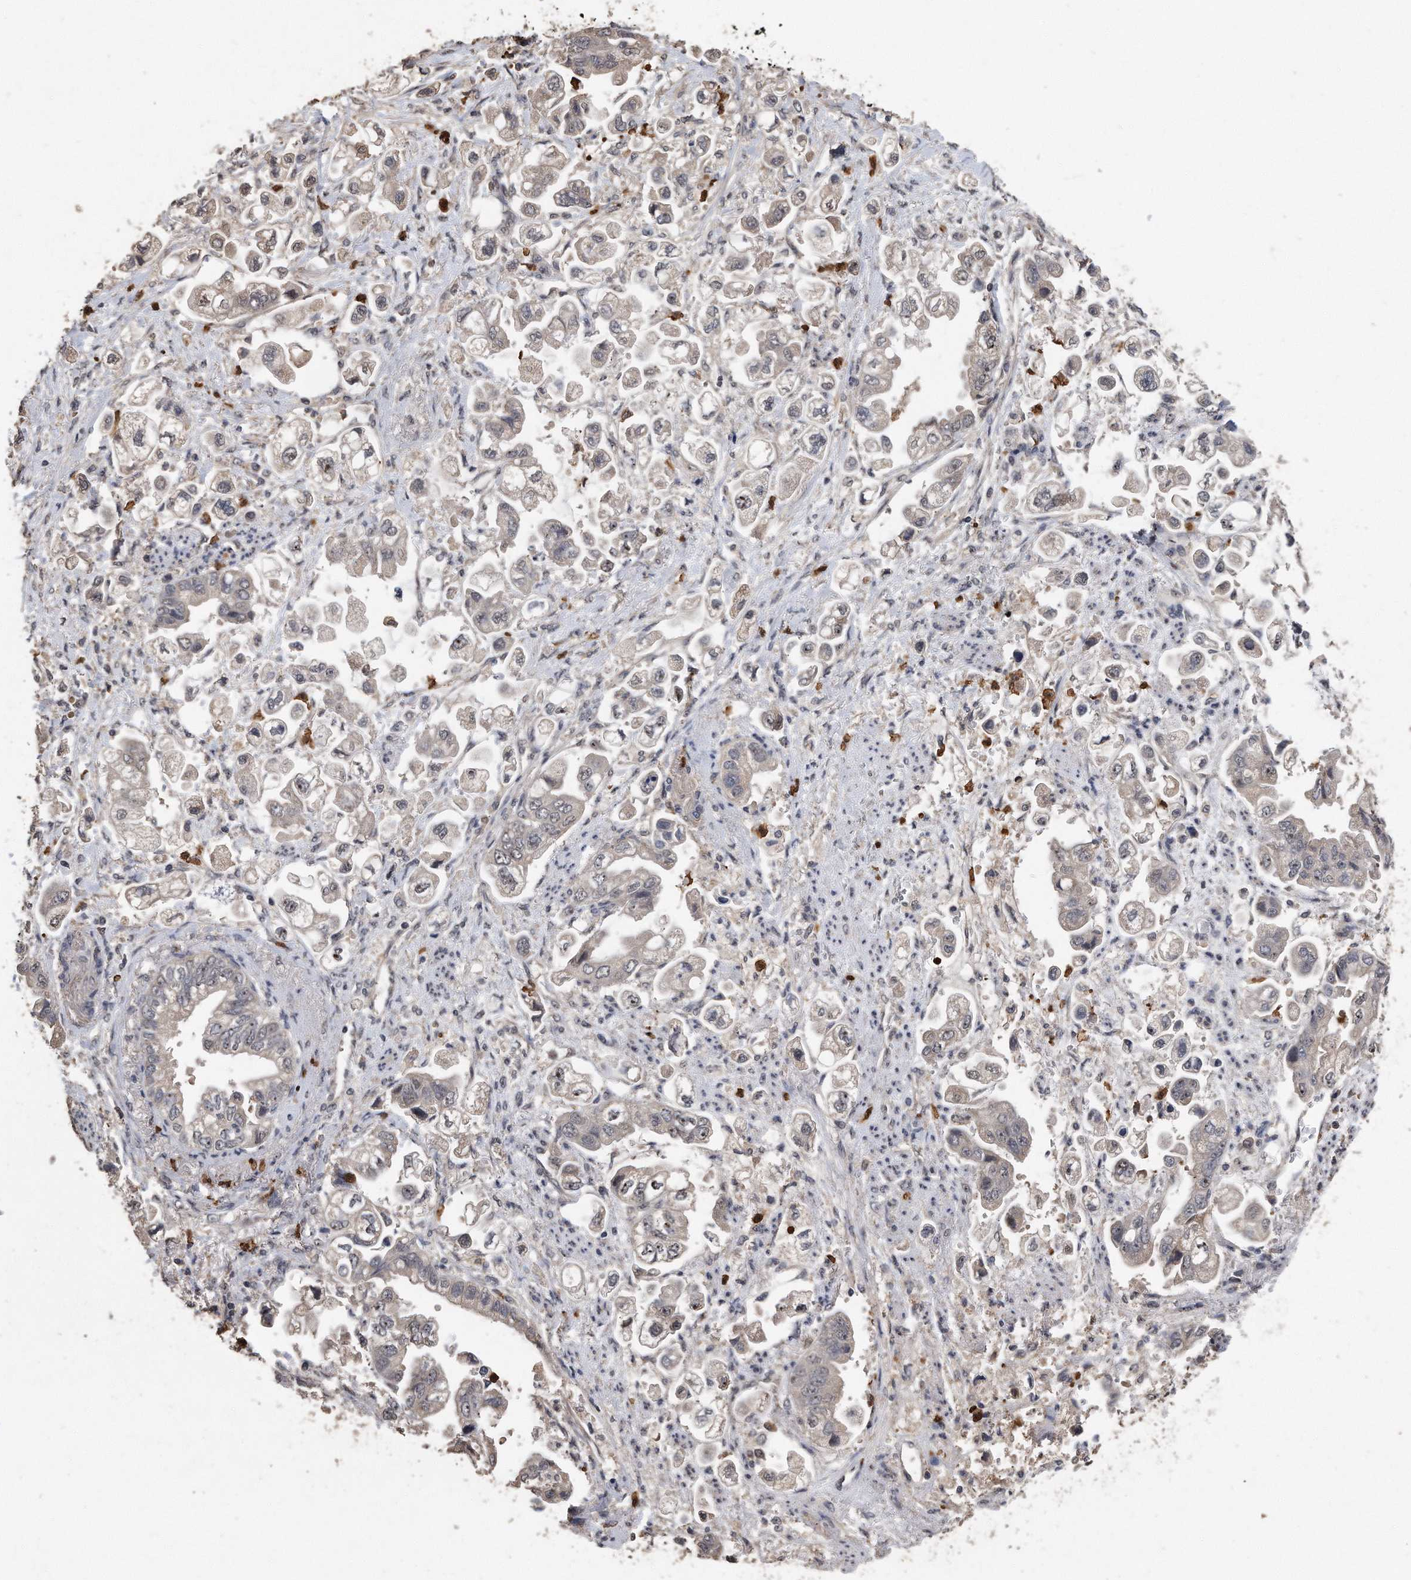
{"staining": {"intensity": "weak", "quantity": "<25%", "location": "nuclear"}, "tissue": "stomach cancer", "cell_type": "Tumor cells", "image_type": "cancer", "snomed": [{"axis": "morphology", "description": "Adenocarcinoma, NOS"}, {"axis": "topography", "description": "Stomach"}], "caption": "The immunohistochemistry (IHC) histopathology image has no significant staining in tumor cells of stomach cancer (adenocarcinoma) tissue.", "gene": "PELO", "patient": {"sex": "male", "age": 62}}